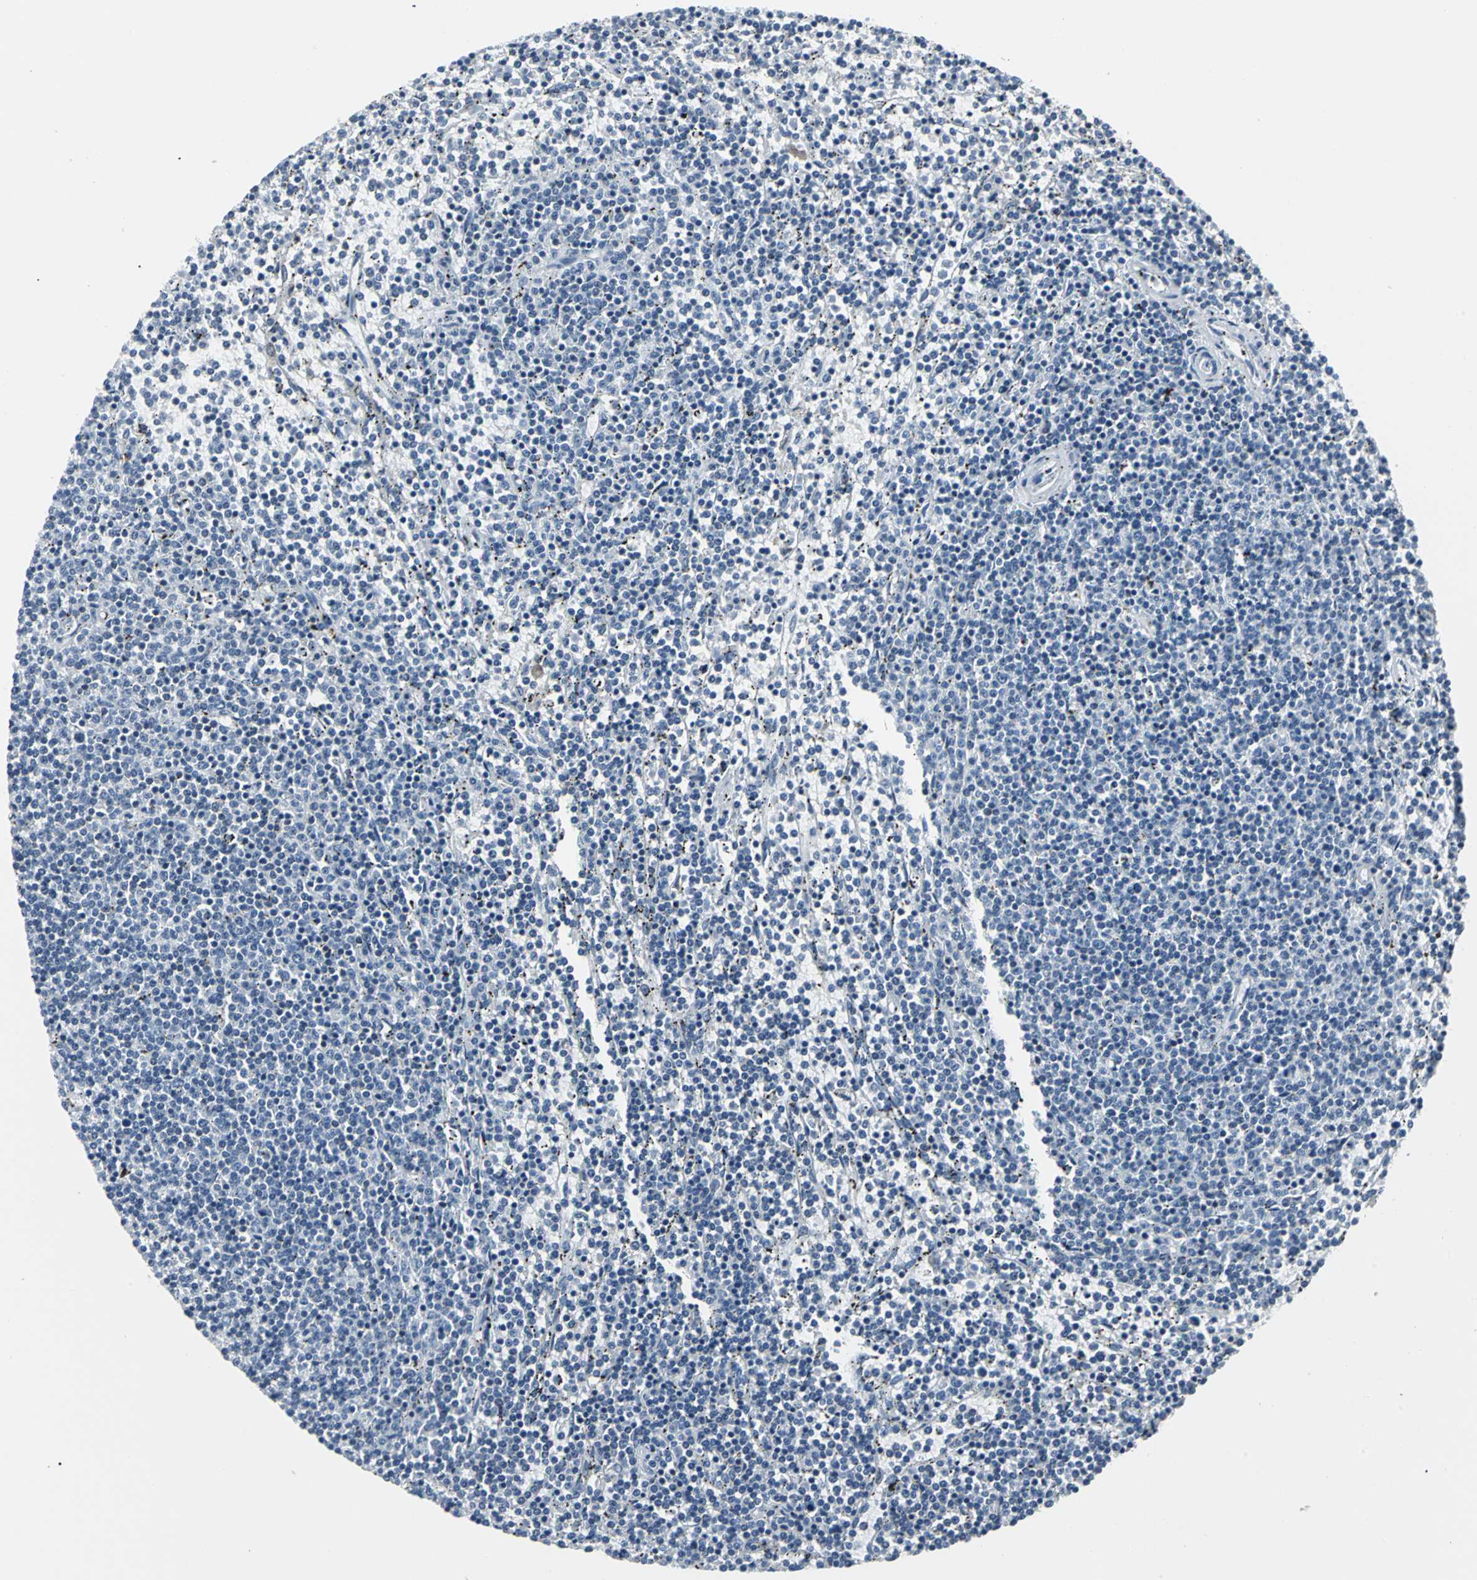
{"staining": {"intensity": "negative", "quantity": "none", "location": "none"}, "tissue": "lymphoma", "cell_type": "Tumor cells", "image_type": "cancer", "snomed": [{"axis": "morphology", "description": "Malignant lymphoma, non-Hodgkin's type, Low grade"}, {"axis": "topography", "description": "Spleen"}], "caption": "Protein analysis of lymphoma displays no significant positivity in tumor cells.", "gene": "IQGAP2", "patient": {"sex": "female", "age": 50}}